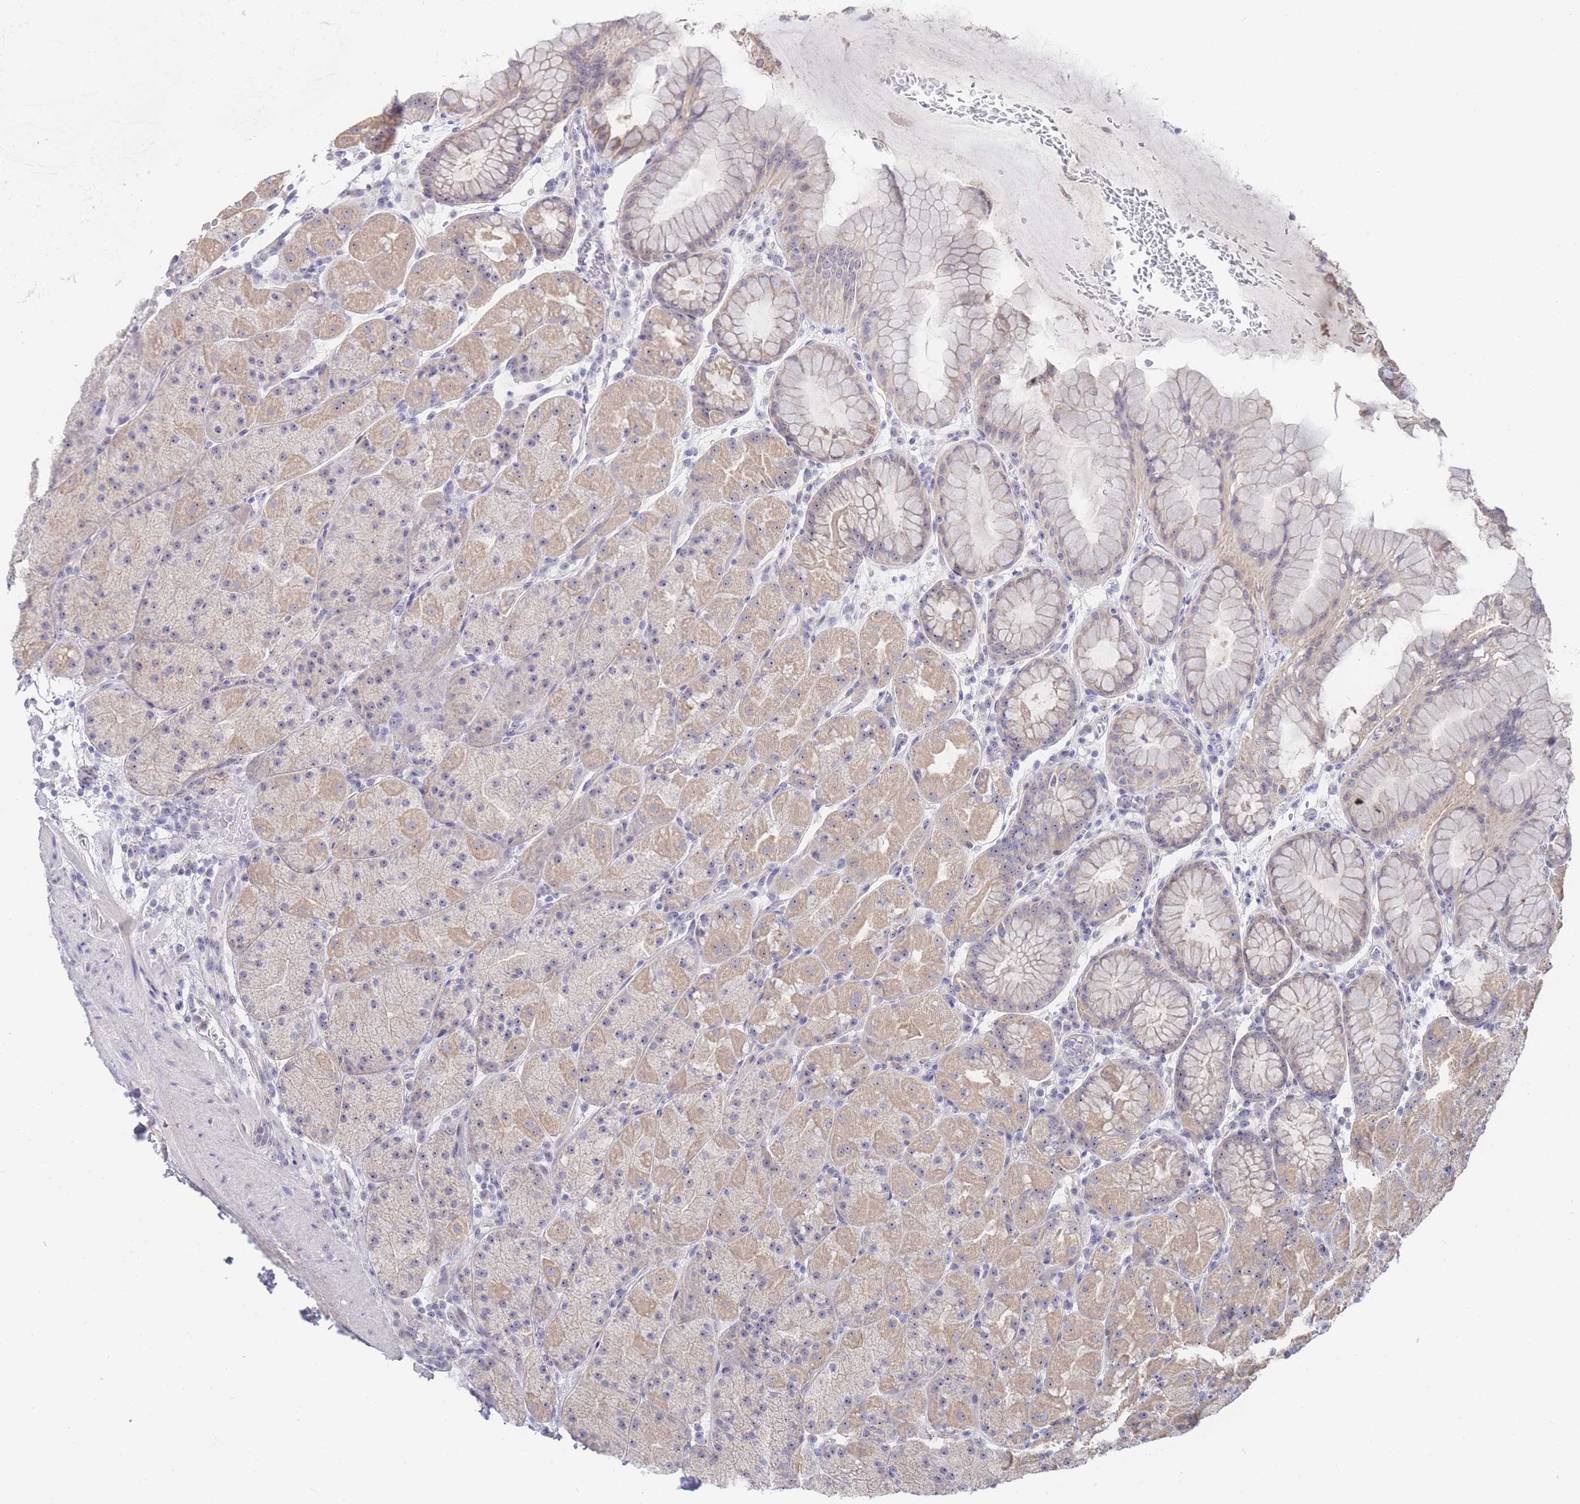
{"staining": {"intensity": "moderate", "quantity": "25%-75%", "location": "cytoplasmic/membranous,nuclear"}, "tissue": "stomach", "cell_type": "Glandular cells", "image_type": "normal", "snomed": [{"axis": "morphology", "description": "Normal tissue, NOS"}, {"axis": "topography", "description": "Stomach, upper"}, {"axis": "topography", "description": "Stomach, lower"}], "caption": "Brown immunohistochemical staining in normal human stomach displays moderate cytoplasmic/membranous,nuclear positivity in about 25%-75% of glandular cells.", "gene": "ZNF142", "patient": {"sex": "male", "age": 67}}